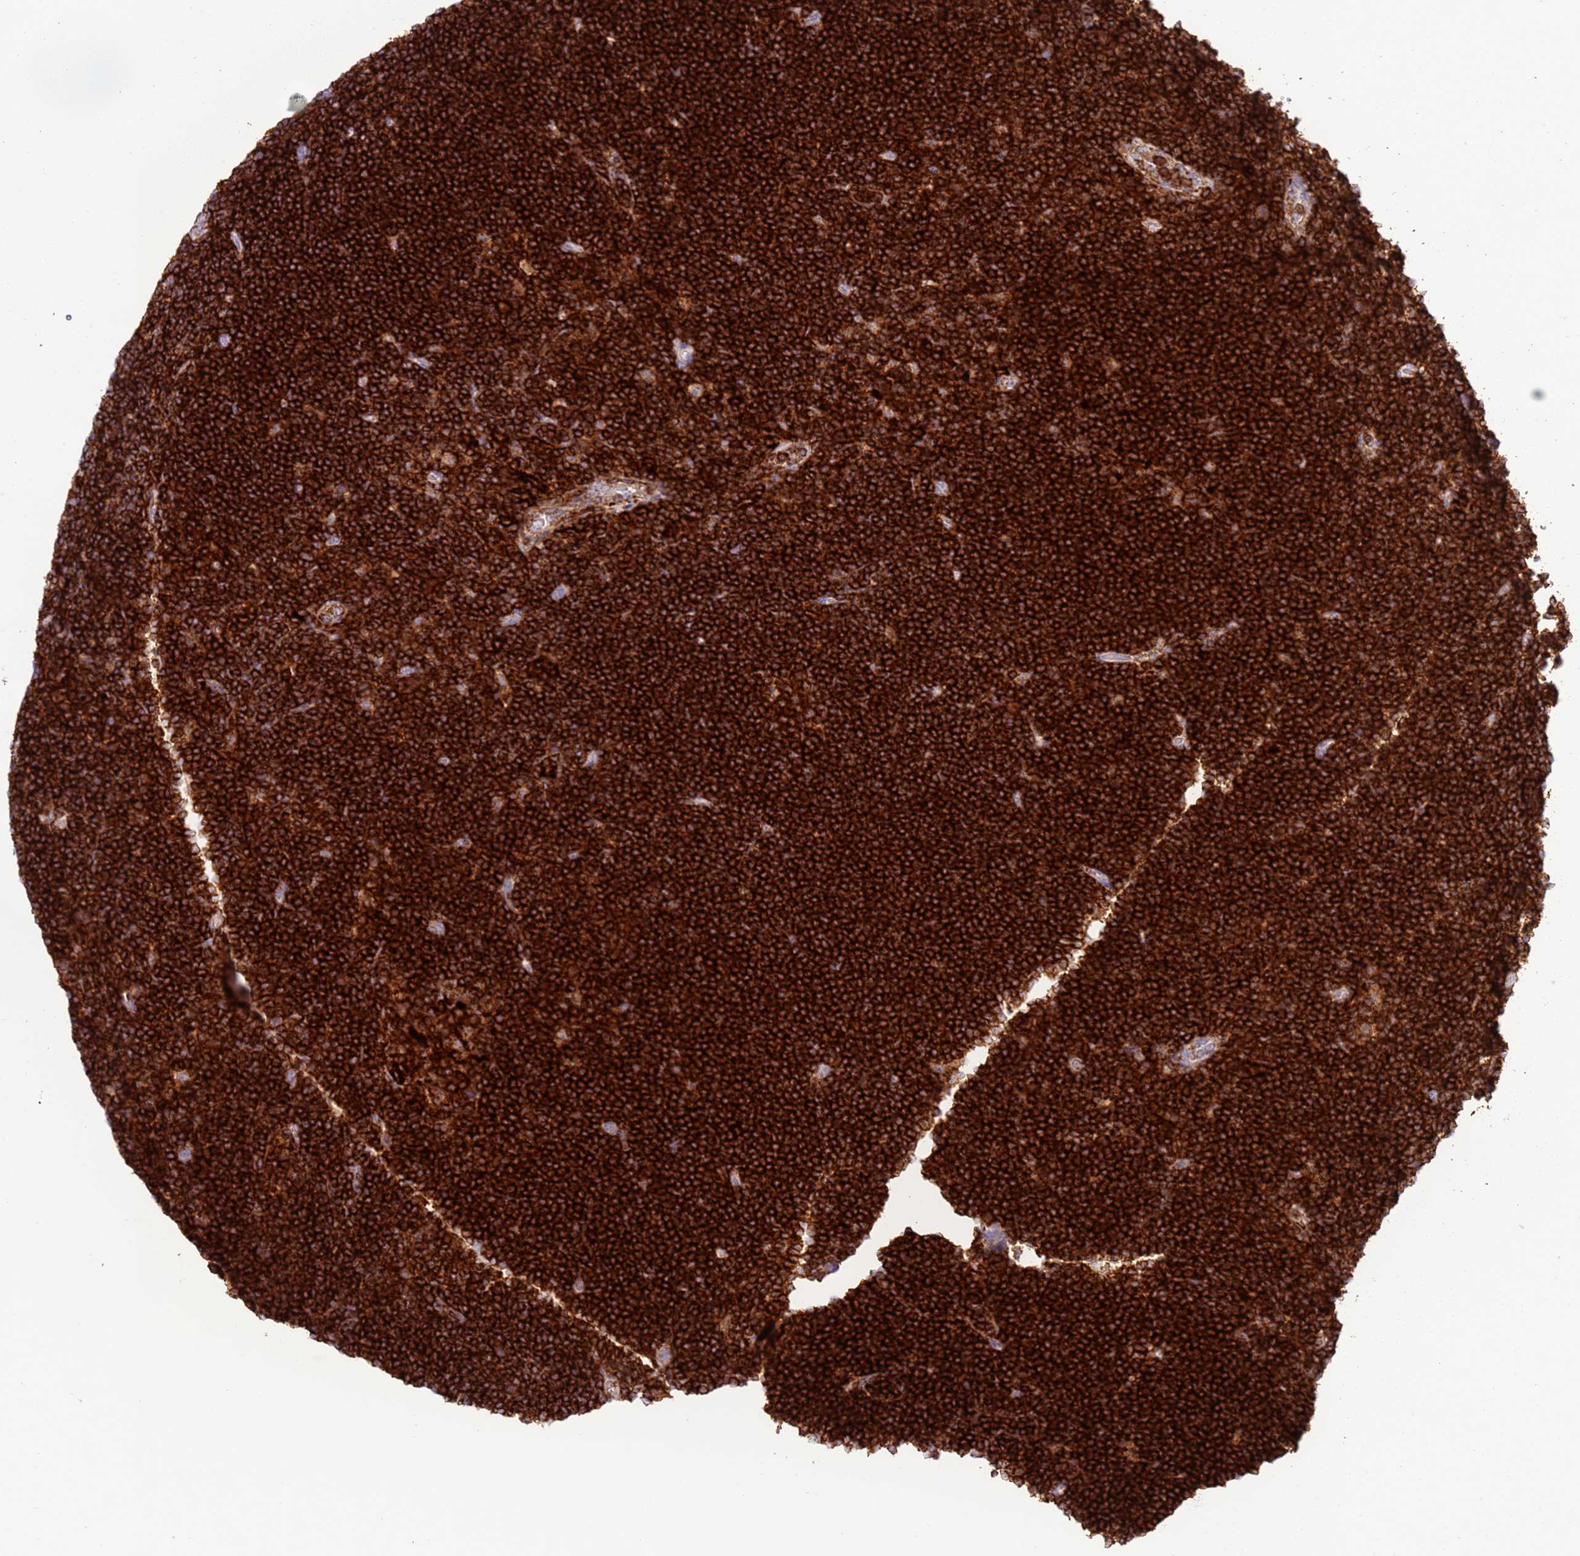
{"staining": {"intensity": "strong", "quantity": ">75%", "location": "cytoplasmic/membranous"}, "tissue": "lymphoma", "cell_type": "Tumor cells", "image_type": "cancer", "snomed": [{"axis": "morphology", "description": "Hodgkin's disease, NOS"}, {"axis": "topography", "description": "Lymph node"}], "caption": "Lymphoma tissue demonstrates strong cytoplasmic/membranous positivity in about >75% of tumor cells The protein is stained brown, and the nuclei are stained in blue (DAB IHC with brightfield microscopy, high magnification).", "gene": "TTPAL", "patient": {"sex": "female", "age": 57}}